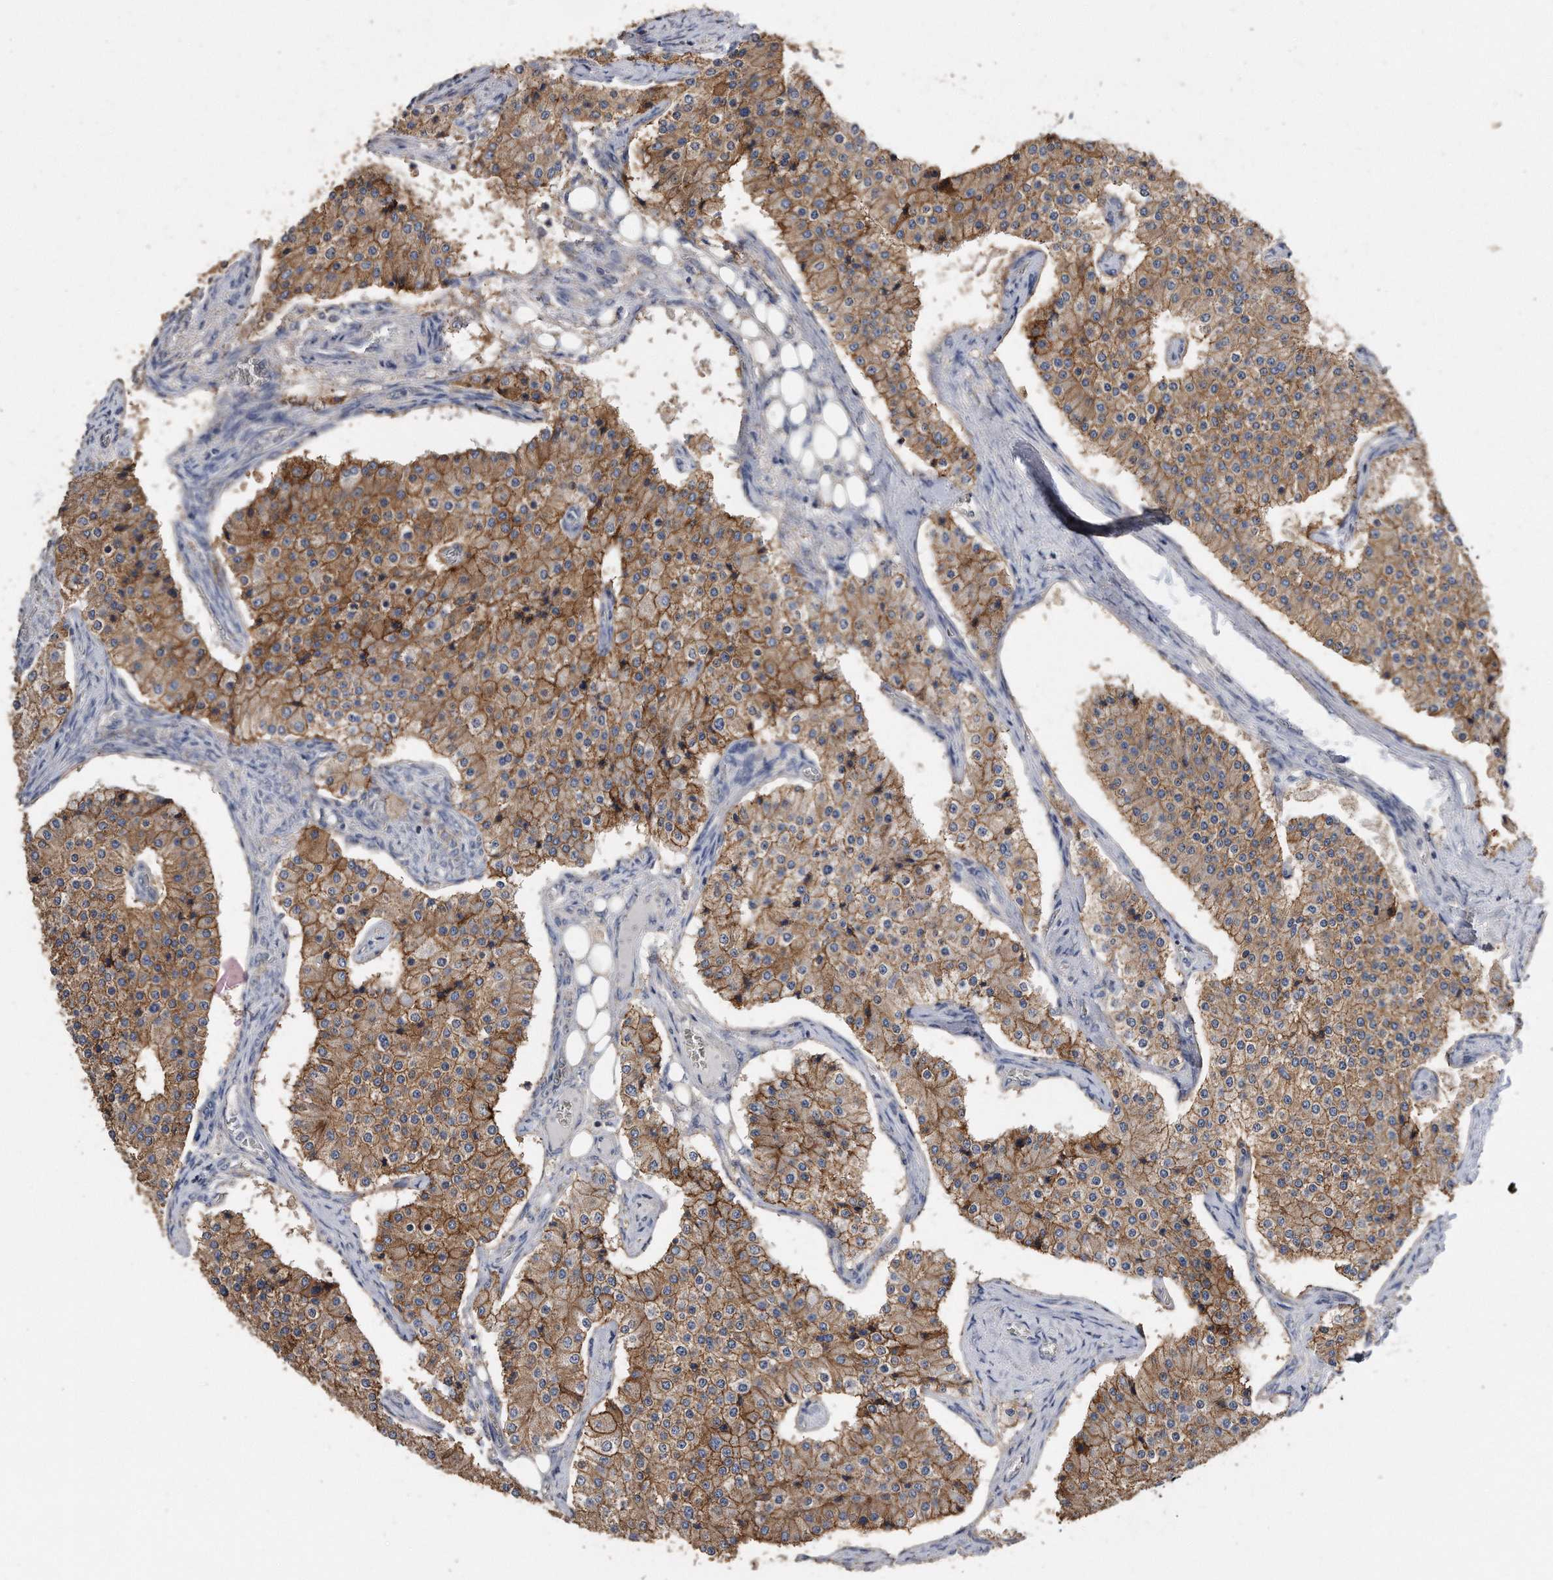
{"staining": {"intensity": "moderate", "quantity": ">75%", "location": "cytoplasmic/membranous"}, "tissue": "carcinoid", "cell_type": "Tumor cells", "image_type": "cancer", "snomed": [{"axis": "morphology", "description": "Carcinoid, malignant, NOS"}, {"axis": "topography", "description": "Colon"}], "caption": "Immunohistochemical staining of carcinoid (malignant) exhibits moderate cytoplasmic/membranous protein positivity in about >75% of tumor cells.", "gene": "CDCP1", "patient": {"sex": "female", "age": 52}}